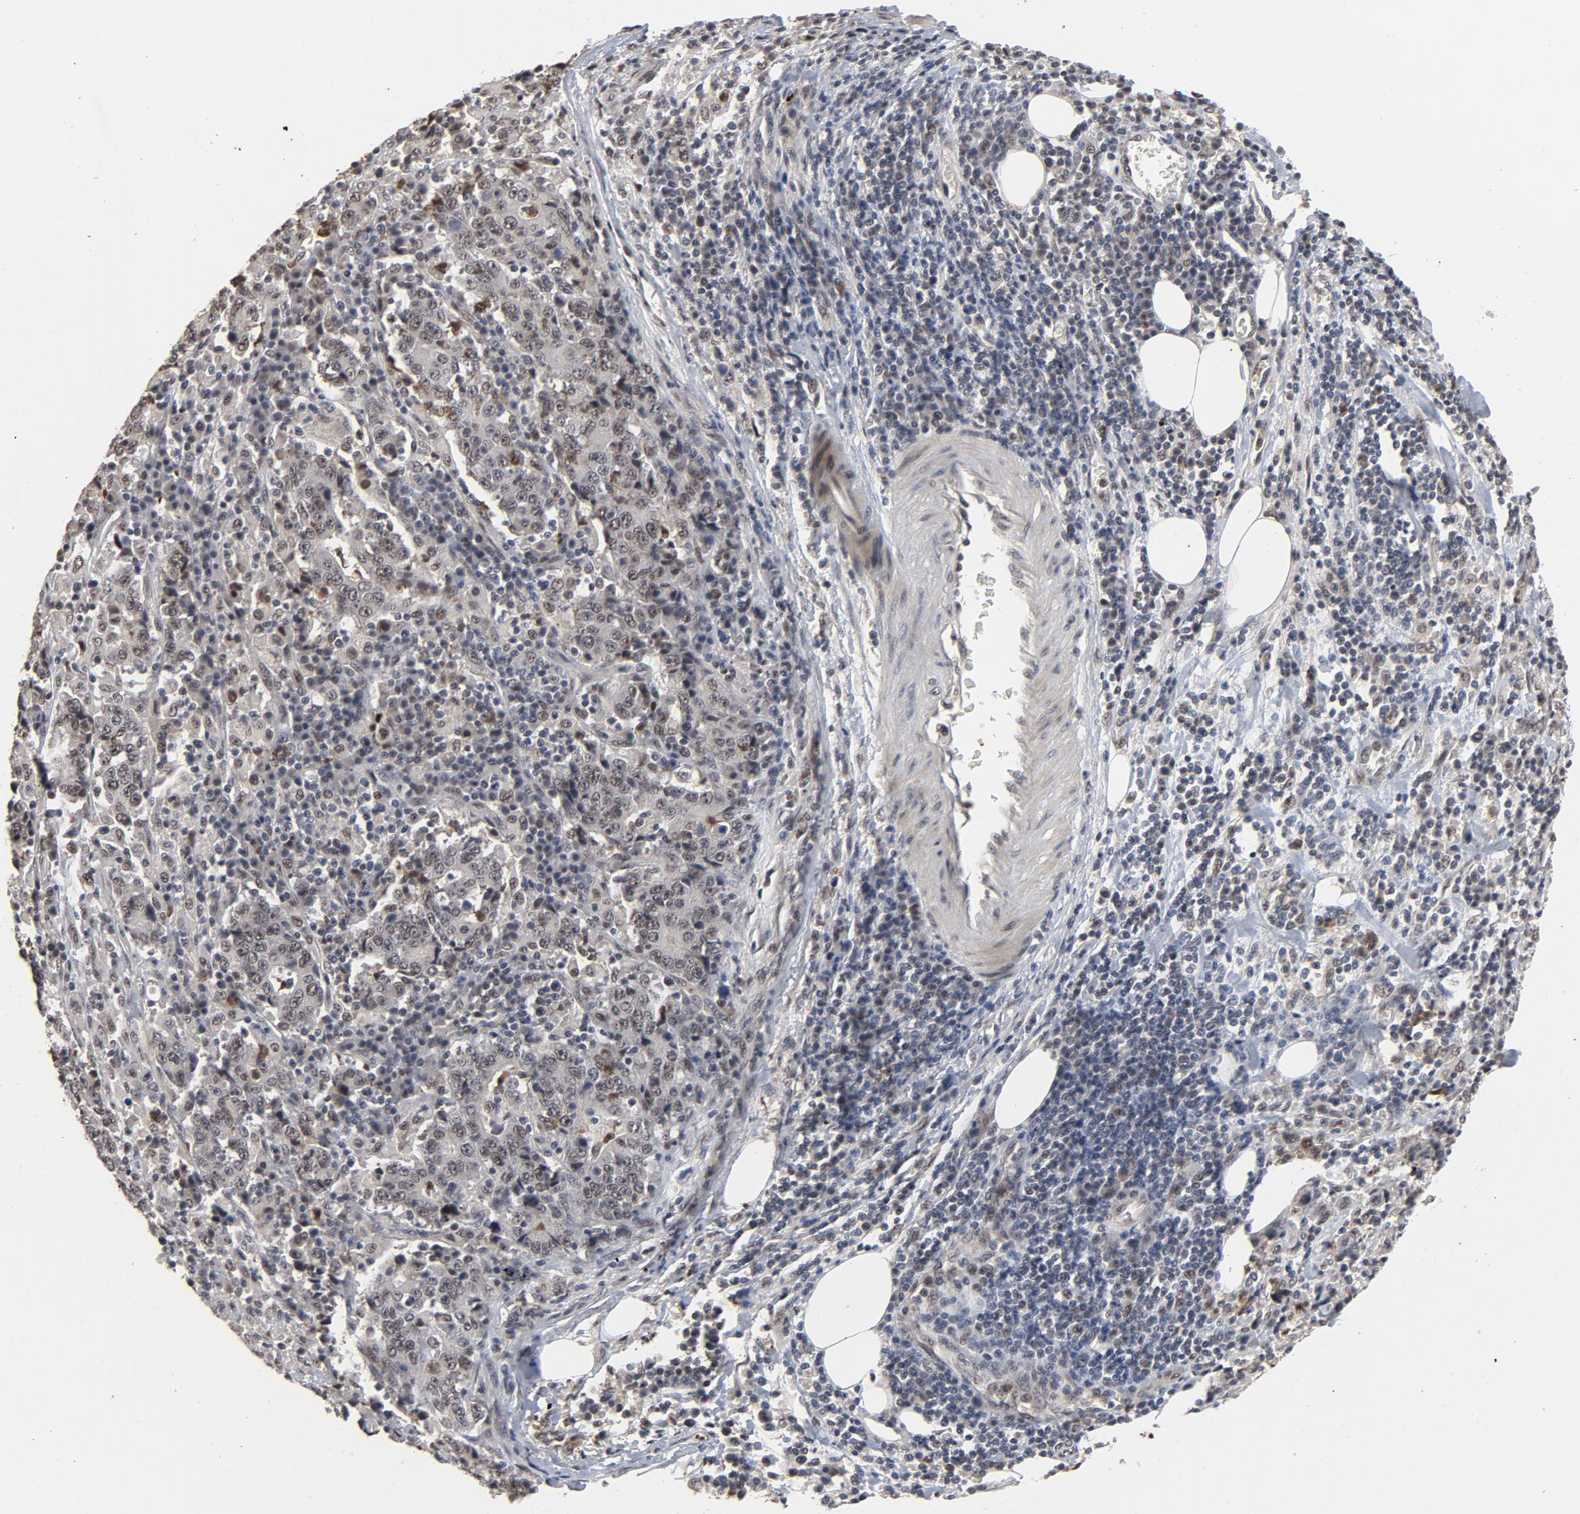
{"staining": {"intensity": "weak", "quantity": "25%-75%", "location": "nuclear"}, "tissue": "stomach cancer", "cell_type": "Tumor cells", "image_type": "cancer", "snomed": [{"axis": "morphology", "description": "Normal tissue, NOS"}, {"axis": "morphology", "description": "Adenocarcinoma, NOS"}, {"axis": "topography", "description": "Stomach, upper"}, {"axis": "topography", "description": "Stomach"}], "caption": "A brown stain shows weak nuclear positivity of a protein in stomach cancer tumor cells. The staining was performed using DAB (3,3'-diaminobenzidine), with brown indicating positive protein expression. Nuclei are stained blue with hematoxylin.", "gene": "RTL5", "patient": {"sex": "male", "age": 59}}